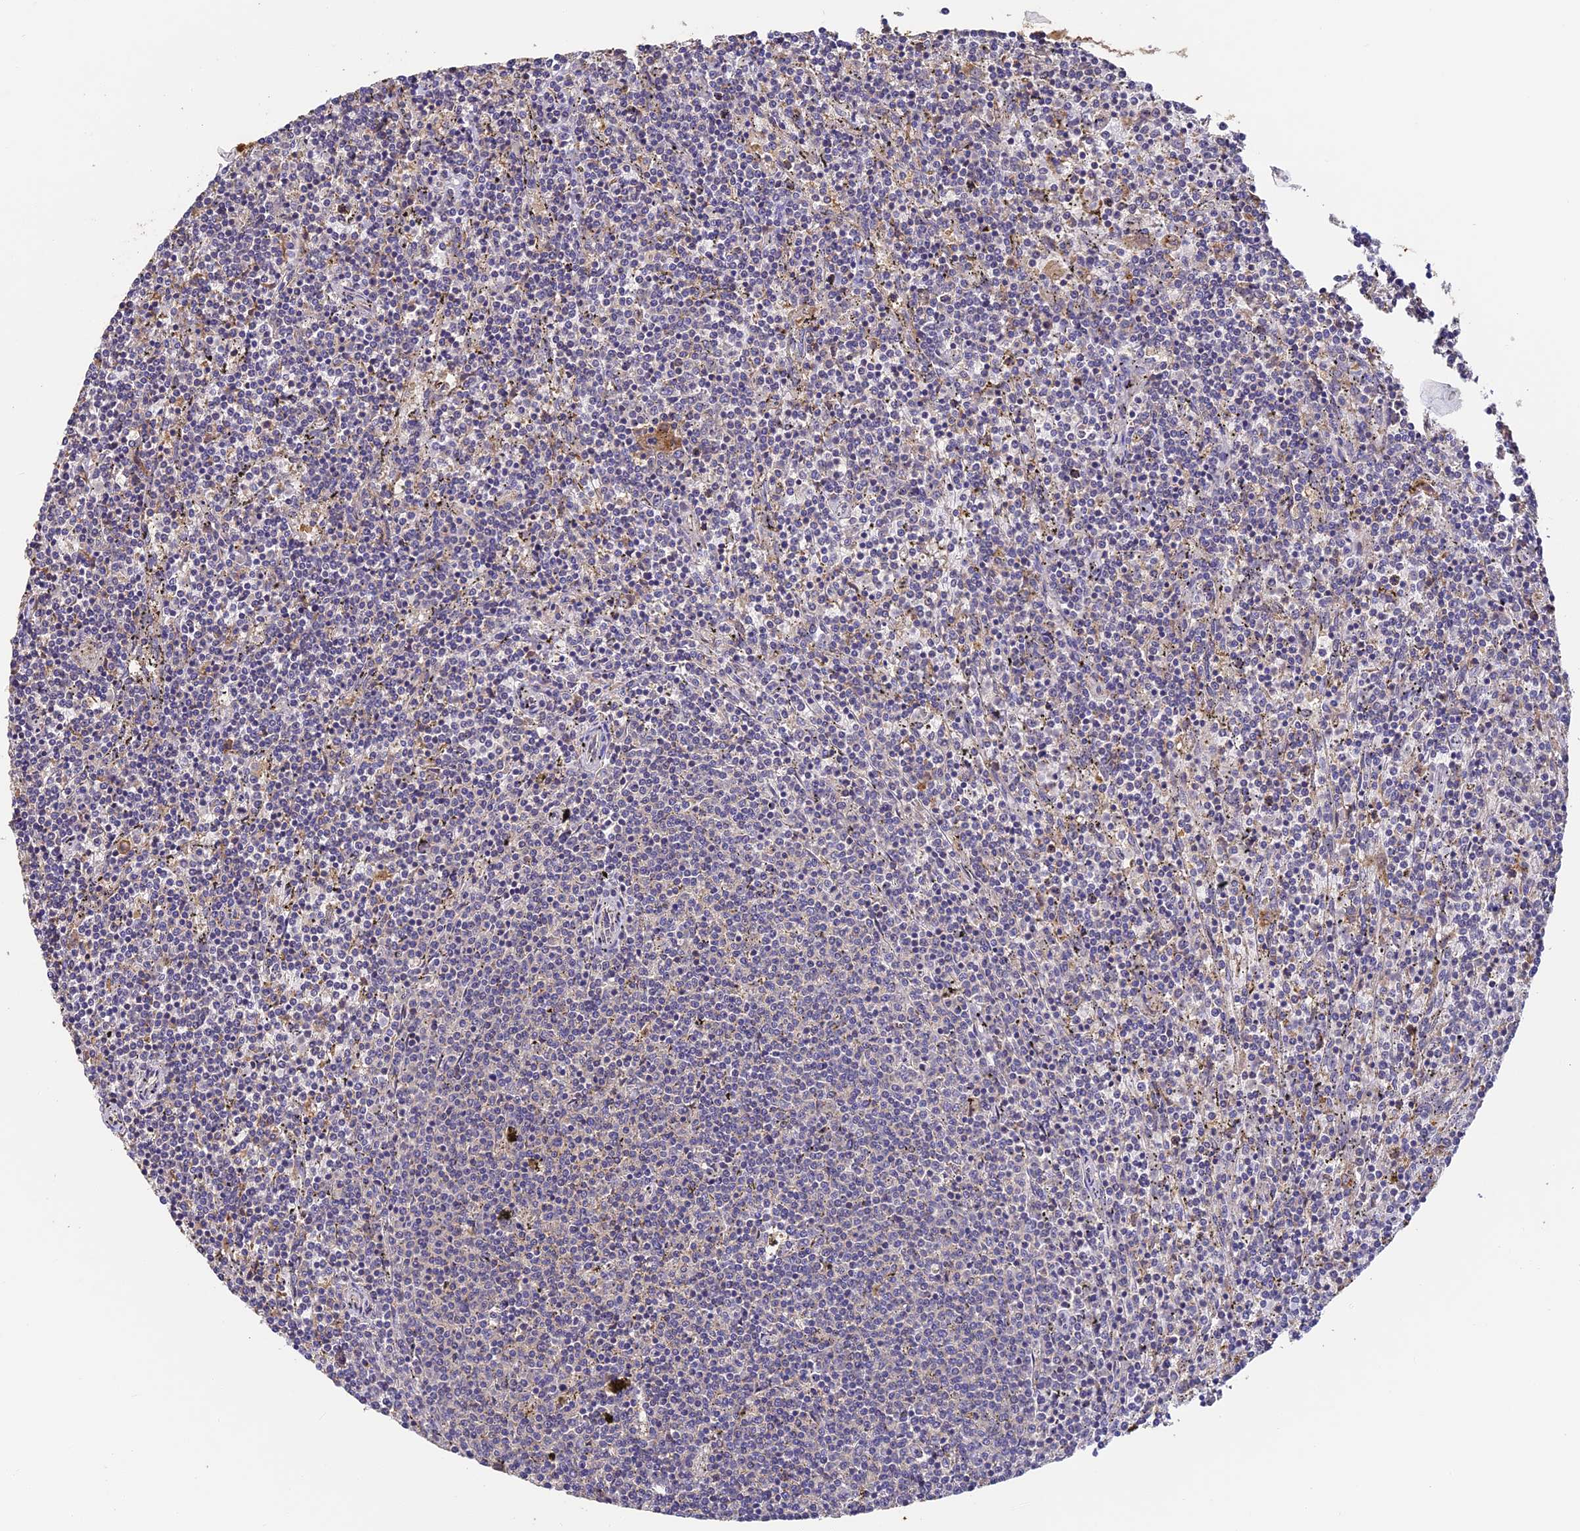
{"staining": {"intensity": "negative", "quantity": "none", "location": "none"}, "tissue": "lymphoma", "cell_type": "Tumor cells", "image_type": "cancer", "snomed": [{"axis": "morphology", "description": "Malignant lymphoma, non-Hodgkin's type, Low grade"}, {"axis": "topography", "description": "Spleen"}], "caption": "High magnification brightfield microscopy of lymphoma stained with DAB (brown) and counterstained with hematoxylin (blue): tumor cells show no significant staining. (IHC, brightfield microscopy, high magnification).", "gene": "YAE1", "patient": {"sex": "female", "age": 50}}